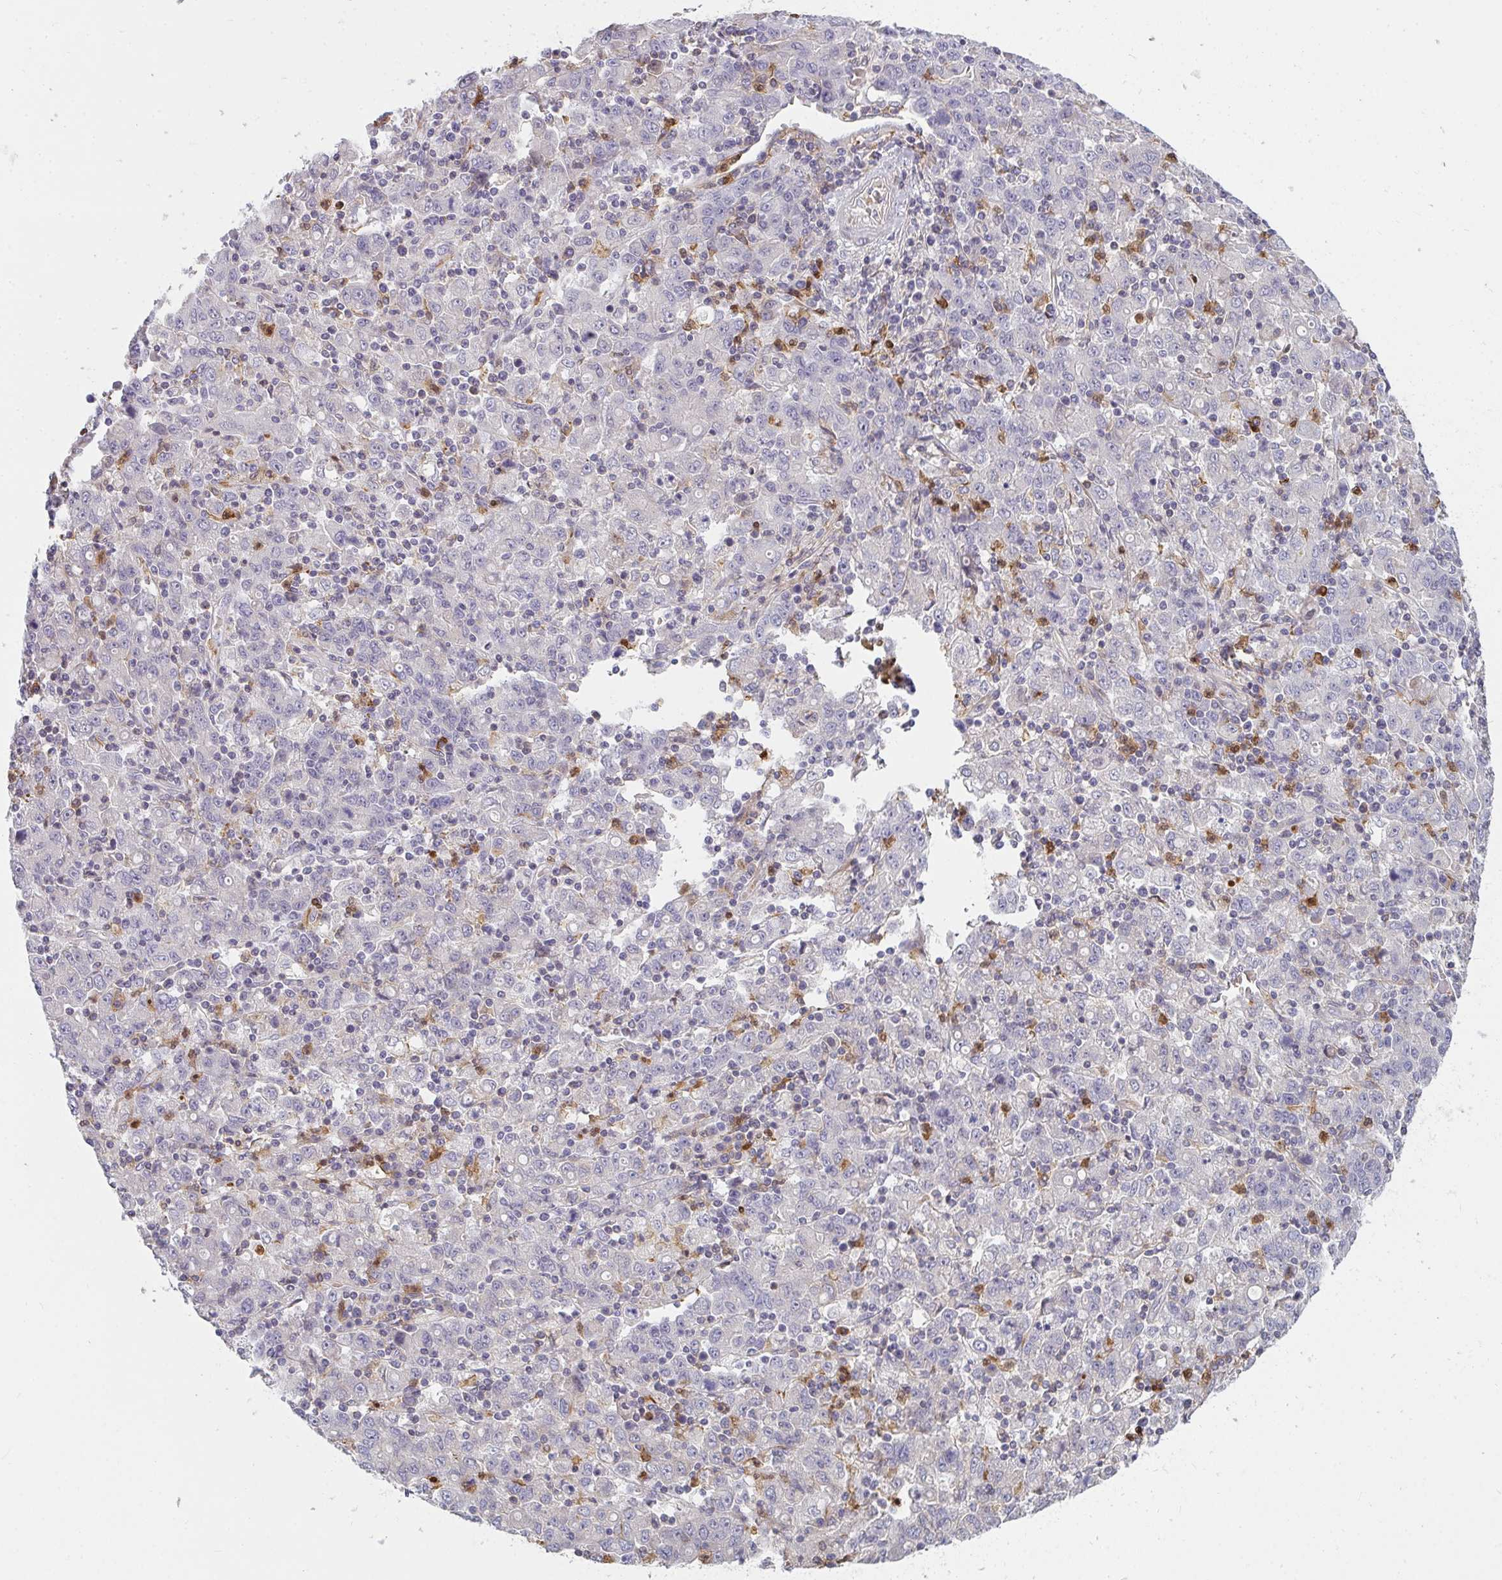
{"staining": {"intensity": "negative", "quantity": "none", "location": "none"}, "tissue": "stomach cancer", "cell_type": "Tumor cells", "image_type": "cancer", "snomed": [{"axis": "morphology", "description": "Adenocarcinoma, NOS"}, {"axis": "topography", "description": "Stomach, upper"}], "caption": "Immunohistochemistry (IHC) histopathology image of neoplastic tissue: human adenocarcinoma (stomach) stained with DAB (3,3'-diaminobenzidine) reveals no significant protein expression in tumor cells. (IHC, brightfield microscopy, high magnification).", "gene": "CSF3R", "patient": {"sex": "male", "age": 69}}